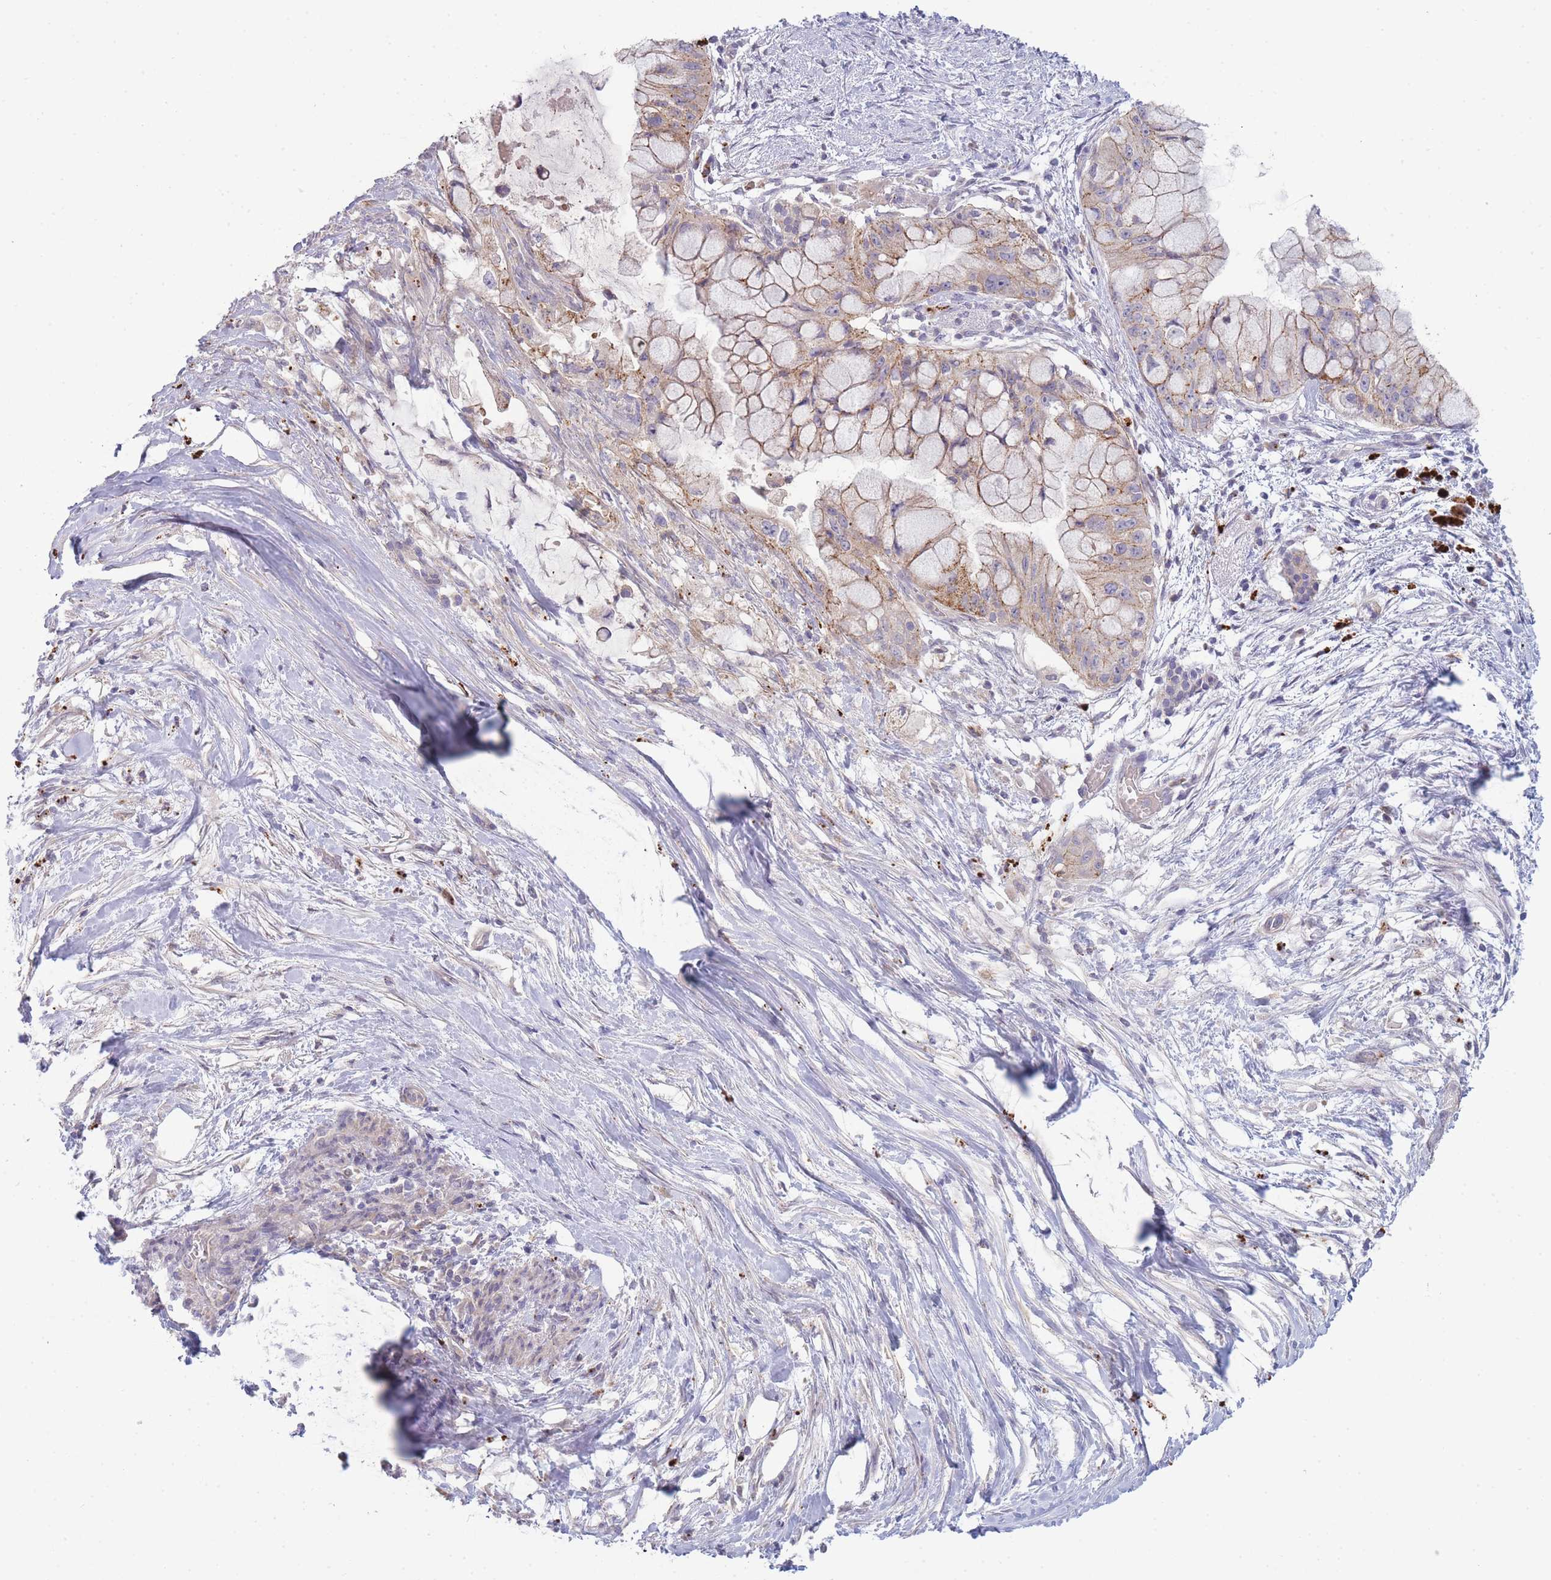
{"staining": {"intensity": "moderate", "quantity": ">75%", "location": "cytoplasmic/membranous"}, "tissue": "pancreatic cancer", "cell_type": "Tumor cells", "image_type": "cancer", "snomed": [{"axis": "morphology", "description": "Adenocarcinoma, NOS"}, {"axis": "topography", "description": "Pancreas"}], "caption": "Immunohistochemistry (IHC) histopathology image of pancreatic cancer (adenocarcinoma) stained for a protein (brown), which shows medium levels of moderate cytoplasmic/membranous expression in approximately >75% of tumor cells.", "gene": "TRIM61", "patient": {"sex": "male", "age": 48}}